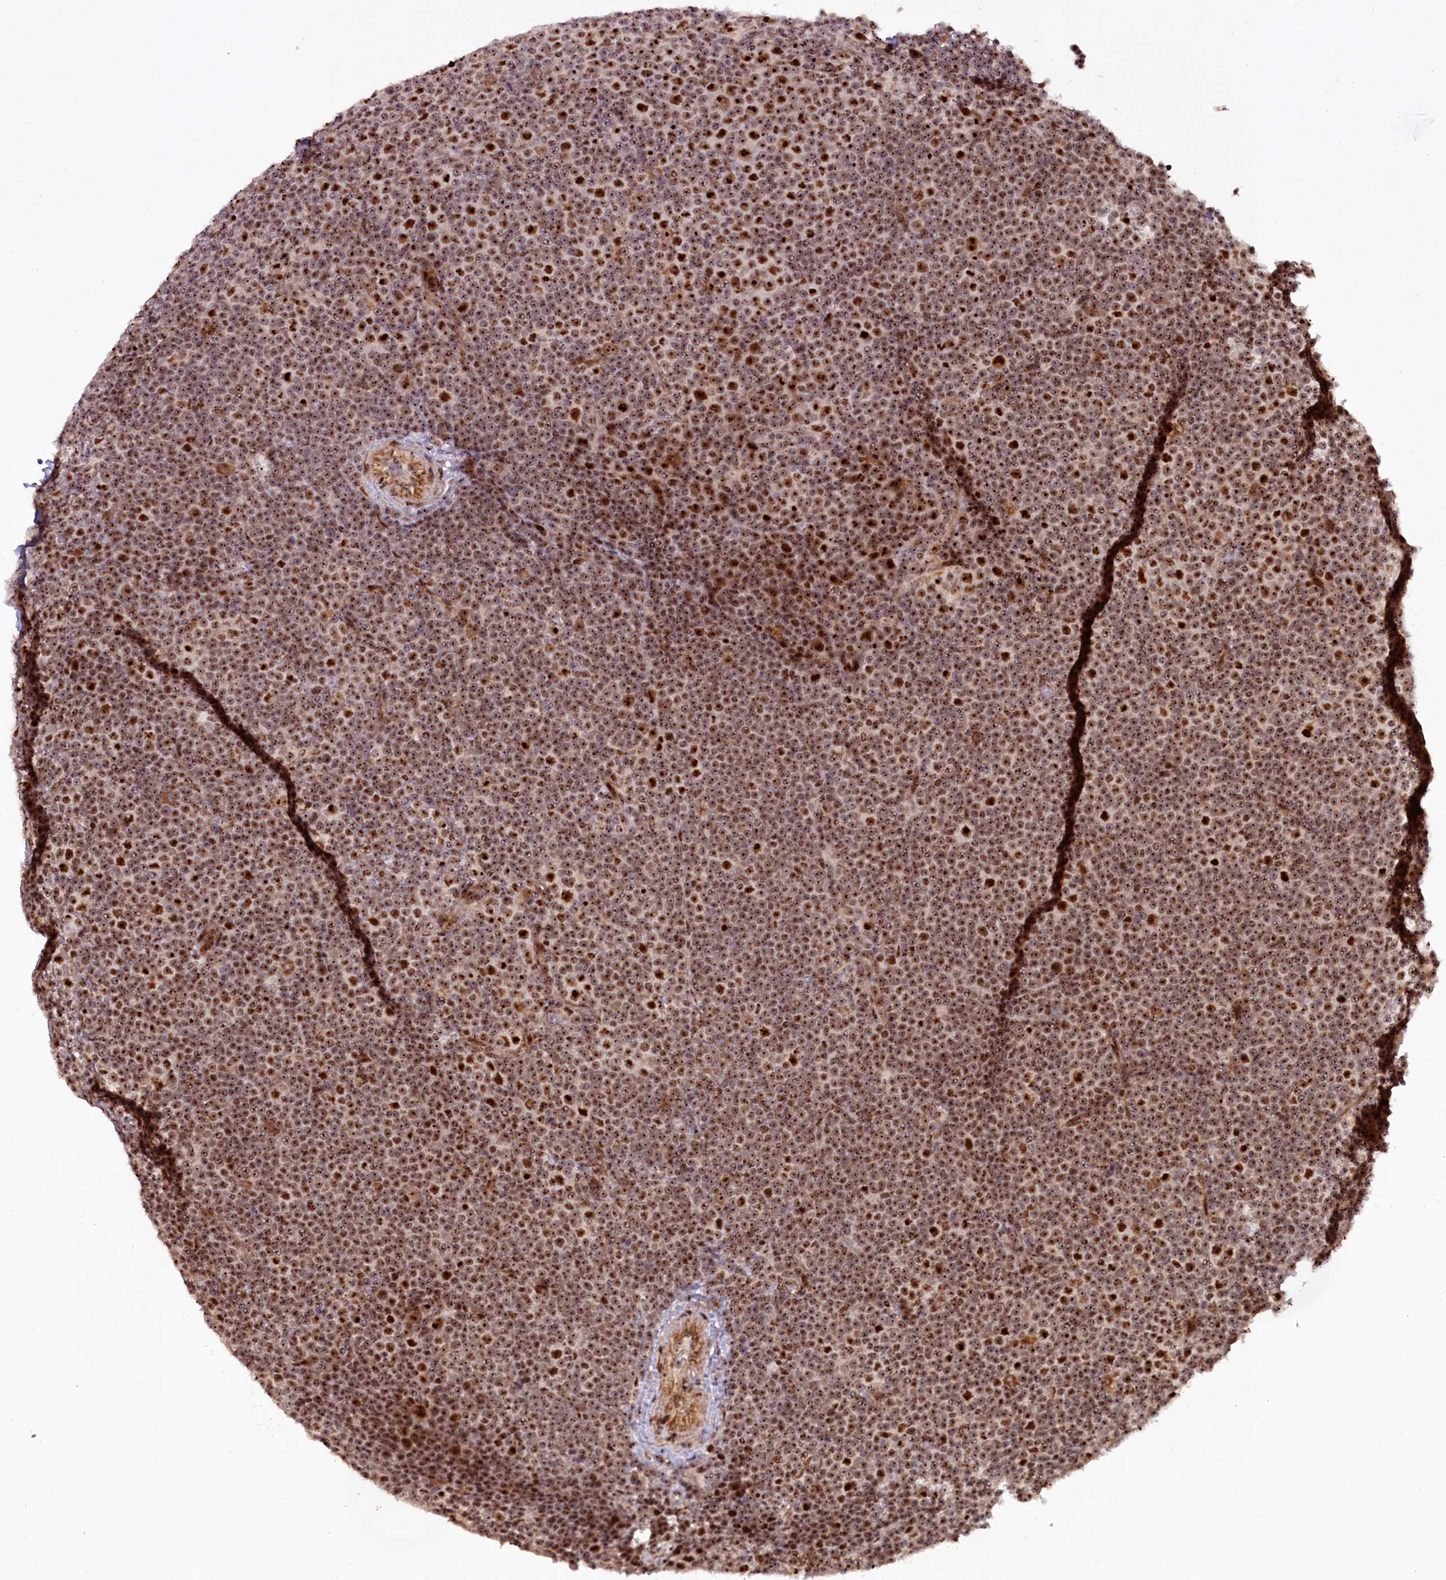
{"staining": {"intensity": "strong", "quantity": ">75%", "location": "nuclear"}, "tissue": "lymphoma", "cell_type": "Tumor cells", "image_type": "cancer", "snomed": [{"axis": "morphology", "description": "Malignant lymphoma, non-Hodgkin's type, Low grade"}, {"axis": "topography", "description": "Lymph node"}], "caption": "Immunohistochemical staining of low-grade malignant lymphoma, non-Hodgkin's type shows high levels of strong nuclear expression in about >75% of tumor cells.", "gene": "TCOF1", "patient": {"sex": "female", "age": 67}}